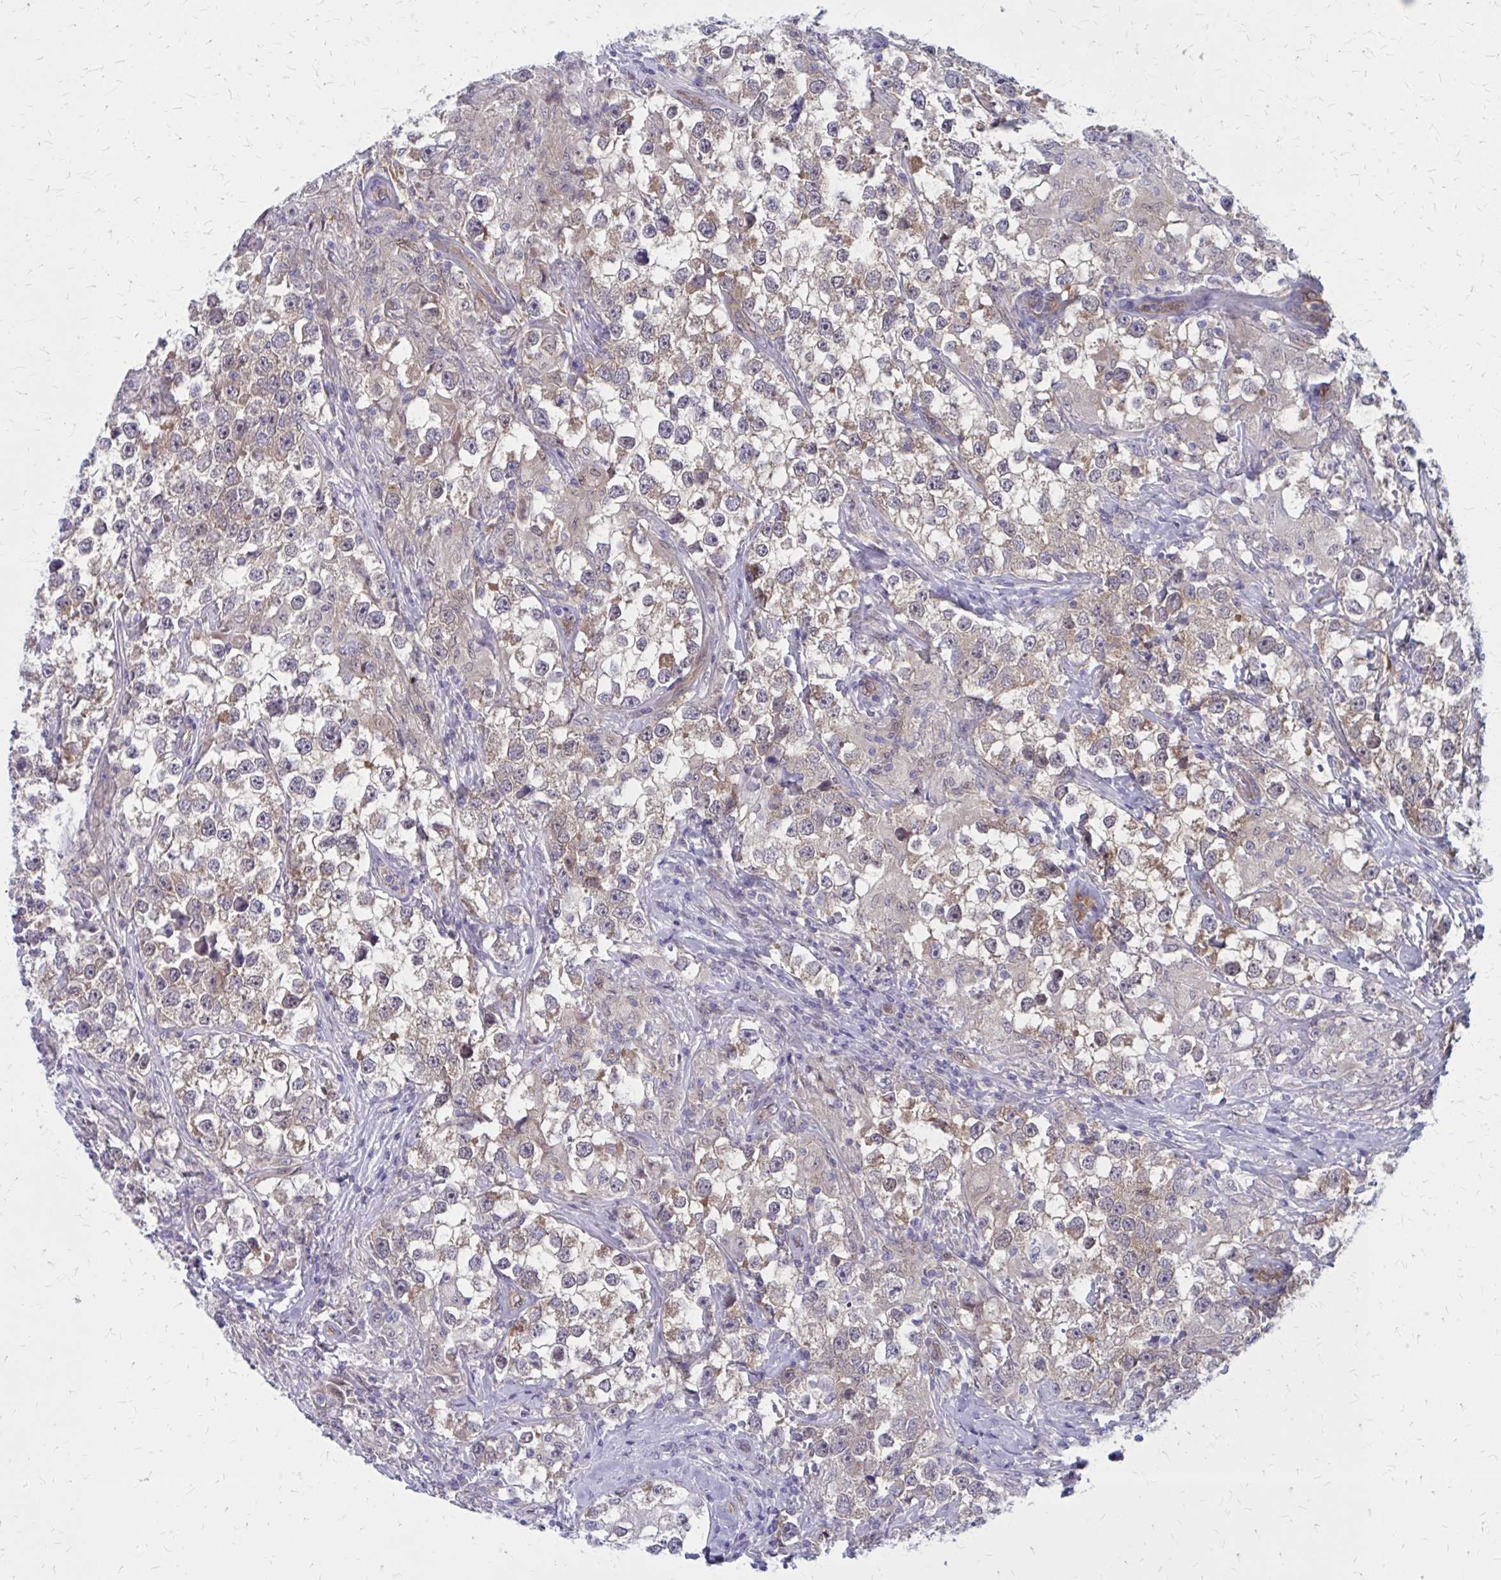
{"staining": {"intensity": "moderate", "quantity": "25%-75%", "location": "cytoplasmic/membranous"}, "tissue": "testis cancer", "cell_type": "Tumor cells", "image_type": "cancer", "snomed": [{"axis": "morphology", "description": "Seminoma, NOS"}, {"axis": "topography", "description": "Testis"}], "caption": "Human testis seminoma stained with a protein marker exhibits moderate staining in tumor cells.", "gene": "CLIC2", "patient": {"sex": "male", "age": 46}}